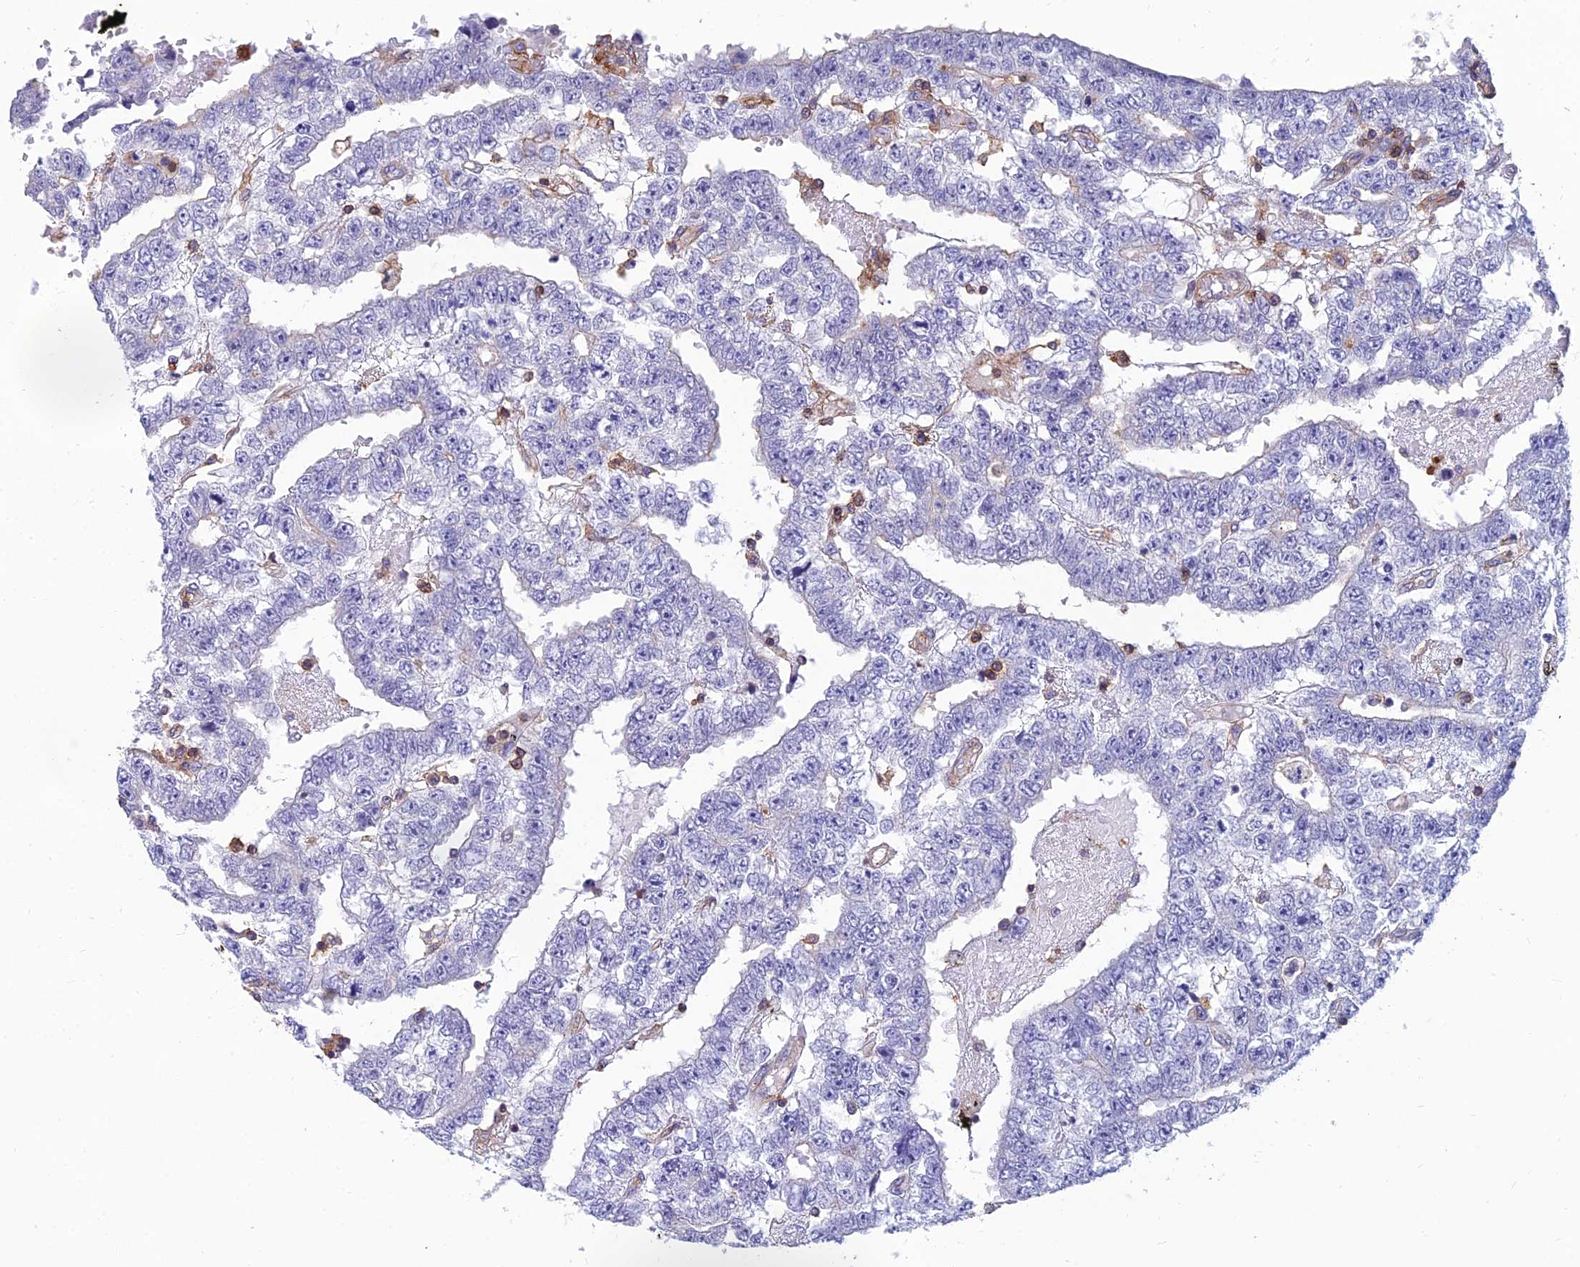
{"staining": {"intensity": "negative", "quantity": "none", "location": "none"}, "tissue": "testis cancer", "cell_type": "Tumor cells", "image_type": "cancer", "snomed": [{"axis": "morphology", "description": "Carcinoma, Embryonal, NOS"}, {"axis": "topography", "description": "Testis"}], "caption": "Testis cancer (embryonal carcinoma) was stained to show a protein in brown. There is no significant expression in tumor cells.", "gene": "PPP1R18", "patient": {"sex": "male", "age": 25}}